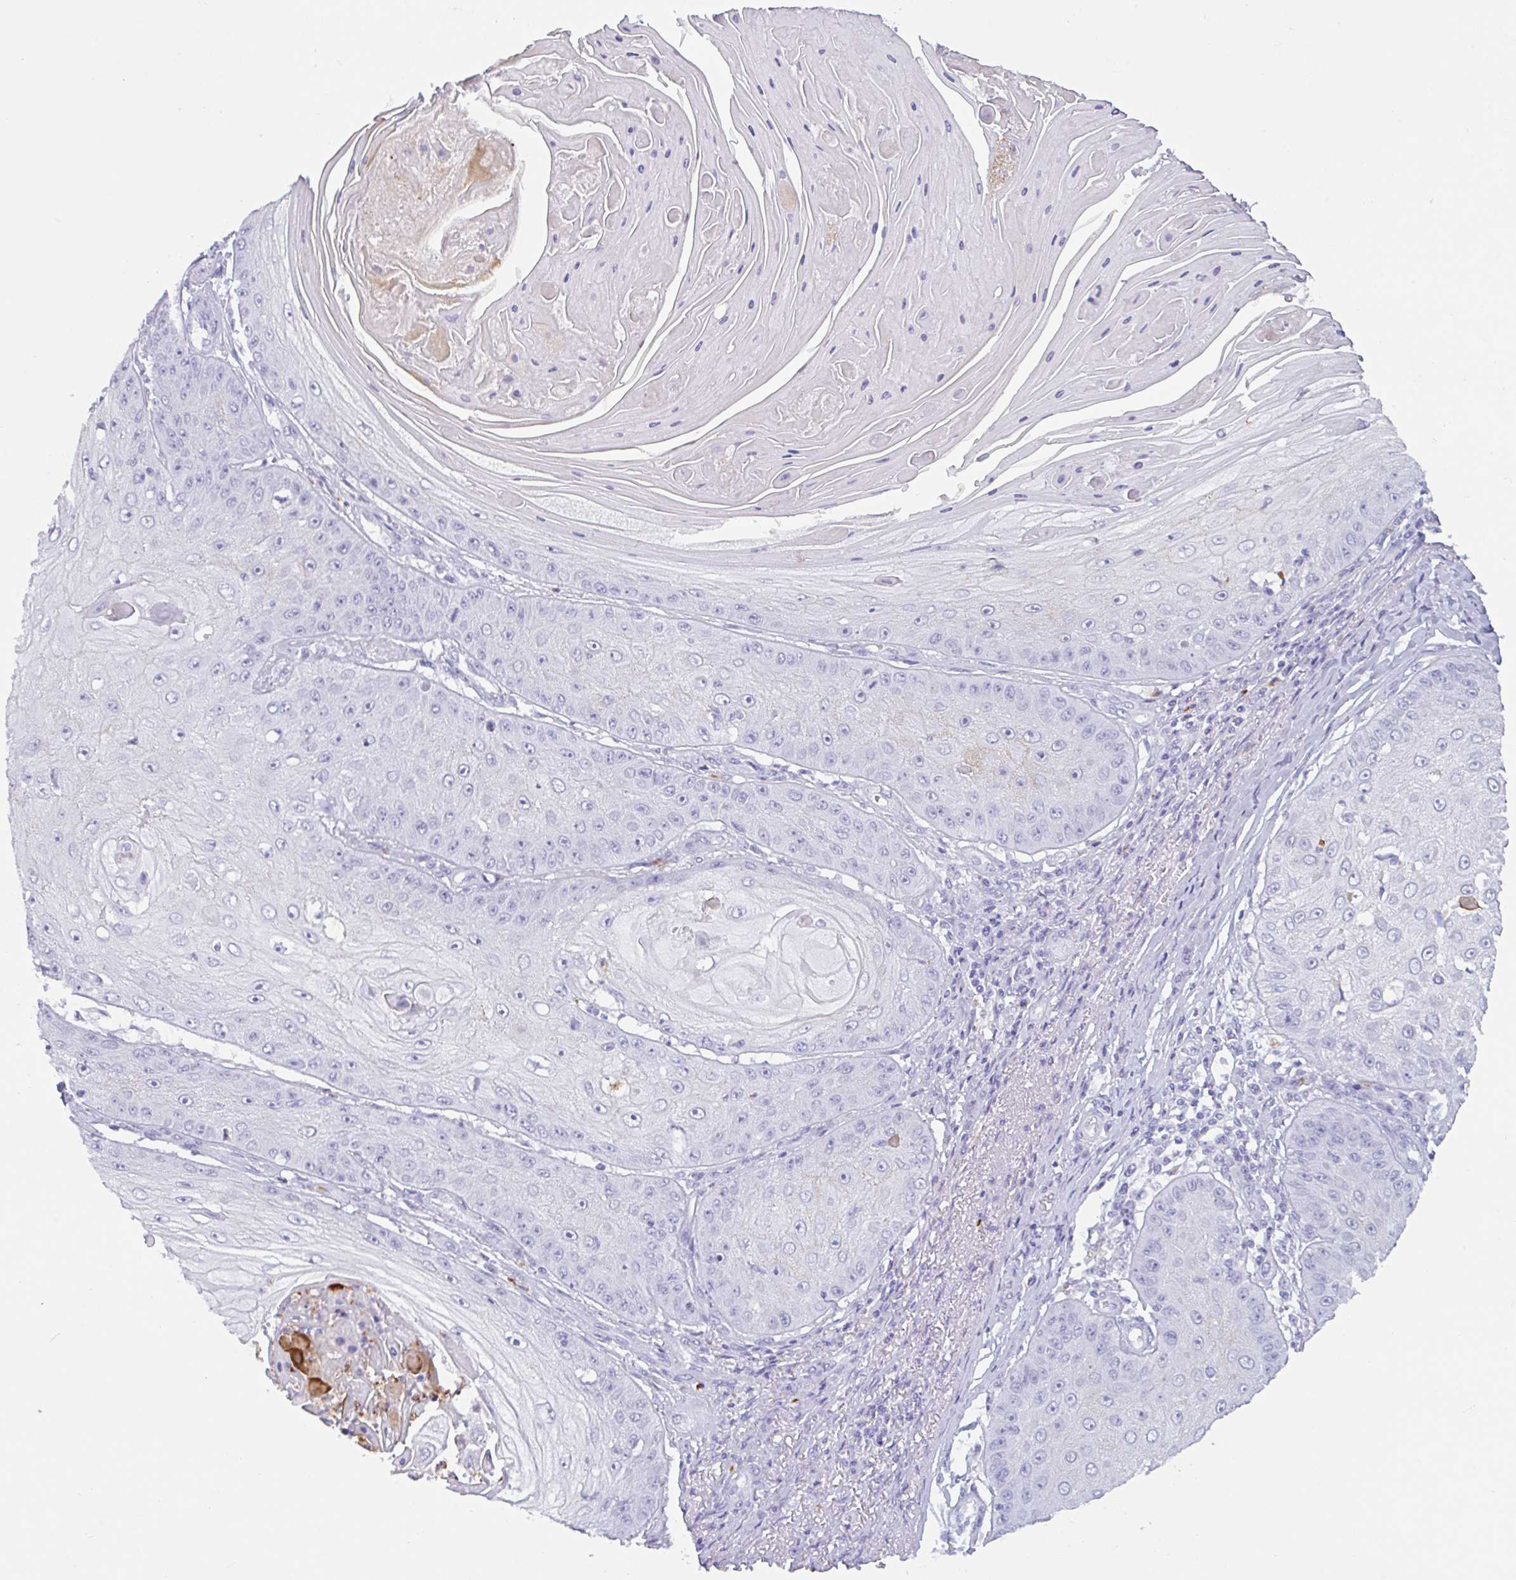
{"staining": {"intensity": "negative", "quantity": "none", "location": "none"}, "tissue": "skin cancer", "cell_type": "Tumor cells", "image_type": "cancer", "snomed": [{"axis": "morphology", "description": "Squamous cell carcinoma, NOS"}, {"axis": "topography", "description": "Skin"}], "caption": "Skin squamous cell carcinoma was stained to show a protein in brown. There is no significant staining in tumor cells.", "gene": "DTWD2", "patient": {"sex": "male", "age": 70}}